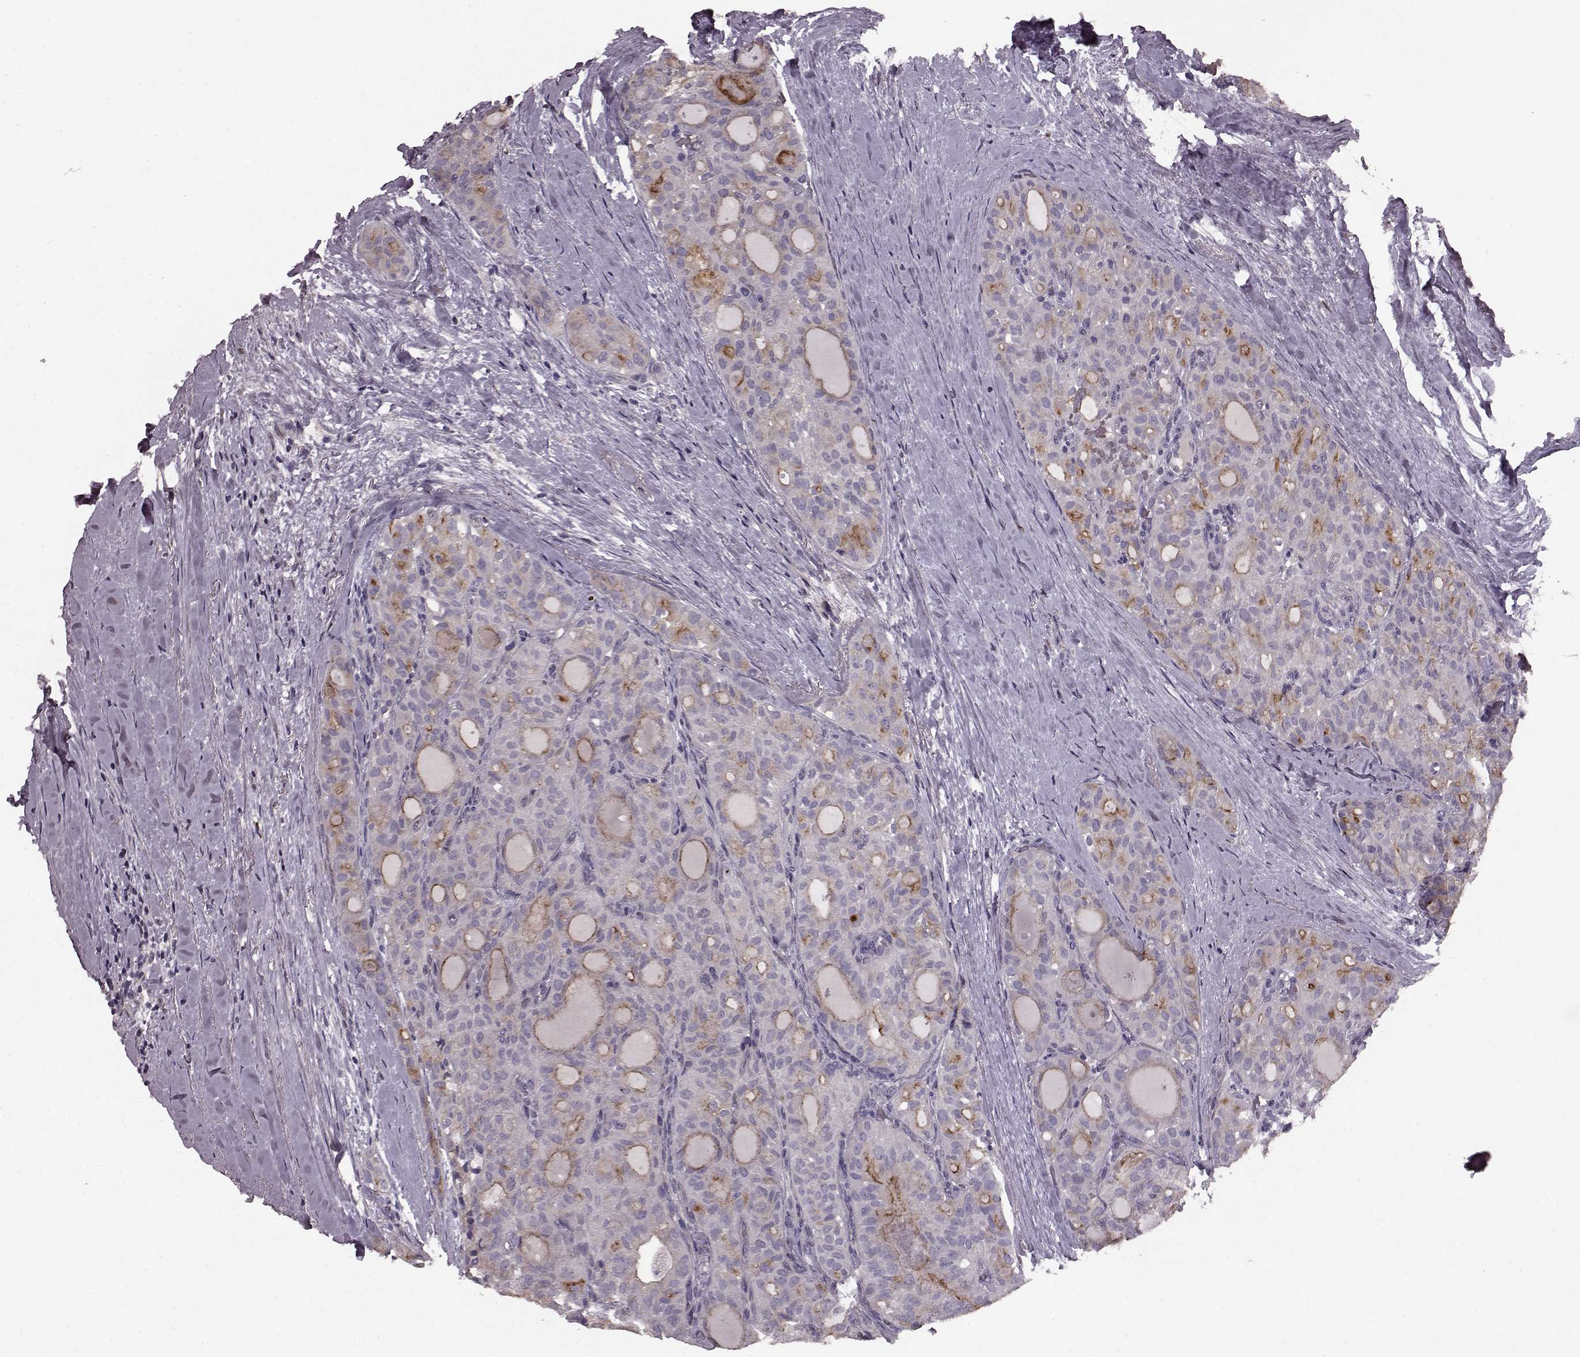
{"staining": {"intensity": "negative", "quantity": "none", "location": "none"}, "tissue": "thyroid cancer", "cell_type": "Tumor cells", "image_type": "cancer", "snomed": [{"axis": "morphology", "description": "Follicular adenoma carcinoma, NOS"}, {"axis": "topography", "description": "Thyroid gland"}], "caption": "Immunohistochemistry micrograph of neoplastic tissue: thyroid cancer stained with DAB (3,3'-diaminobenzidine) displays no significant protein staining in tumor cells.", "gene": "SLC52A3", "patient": {"sex": "male", "age": 75}}